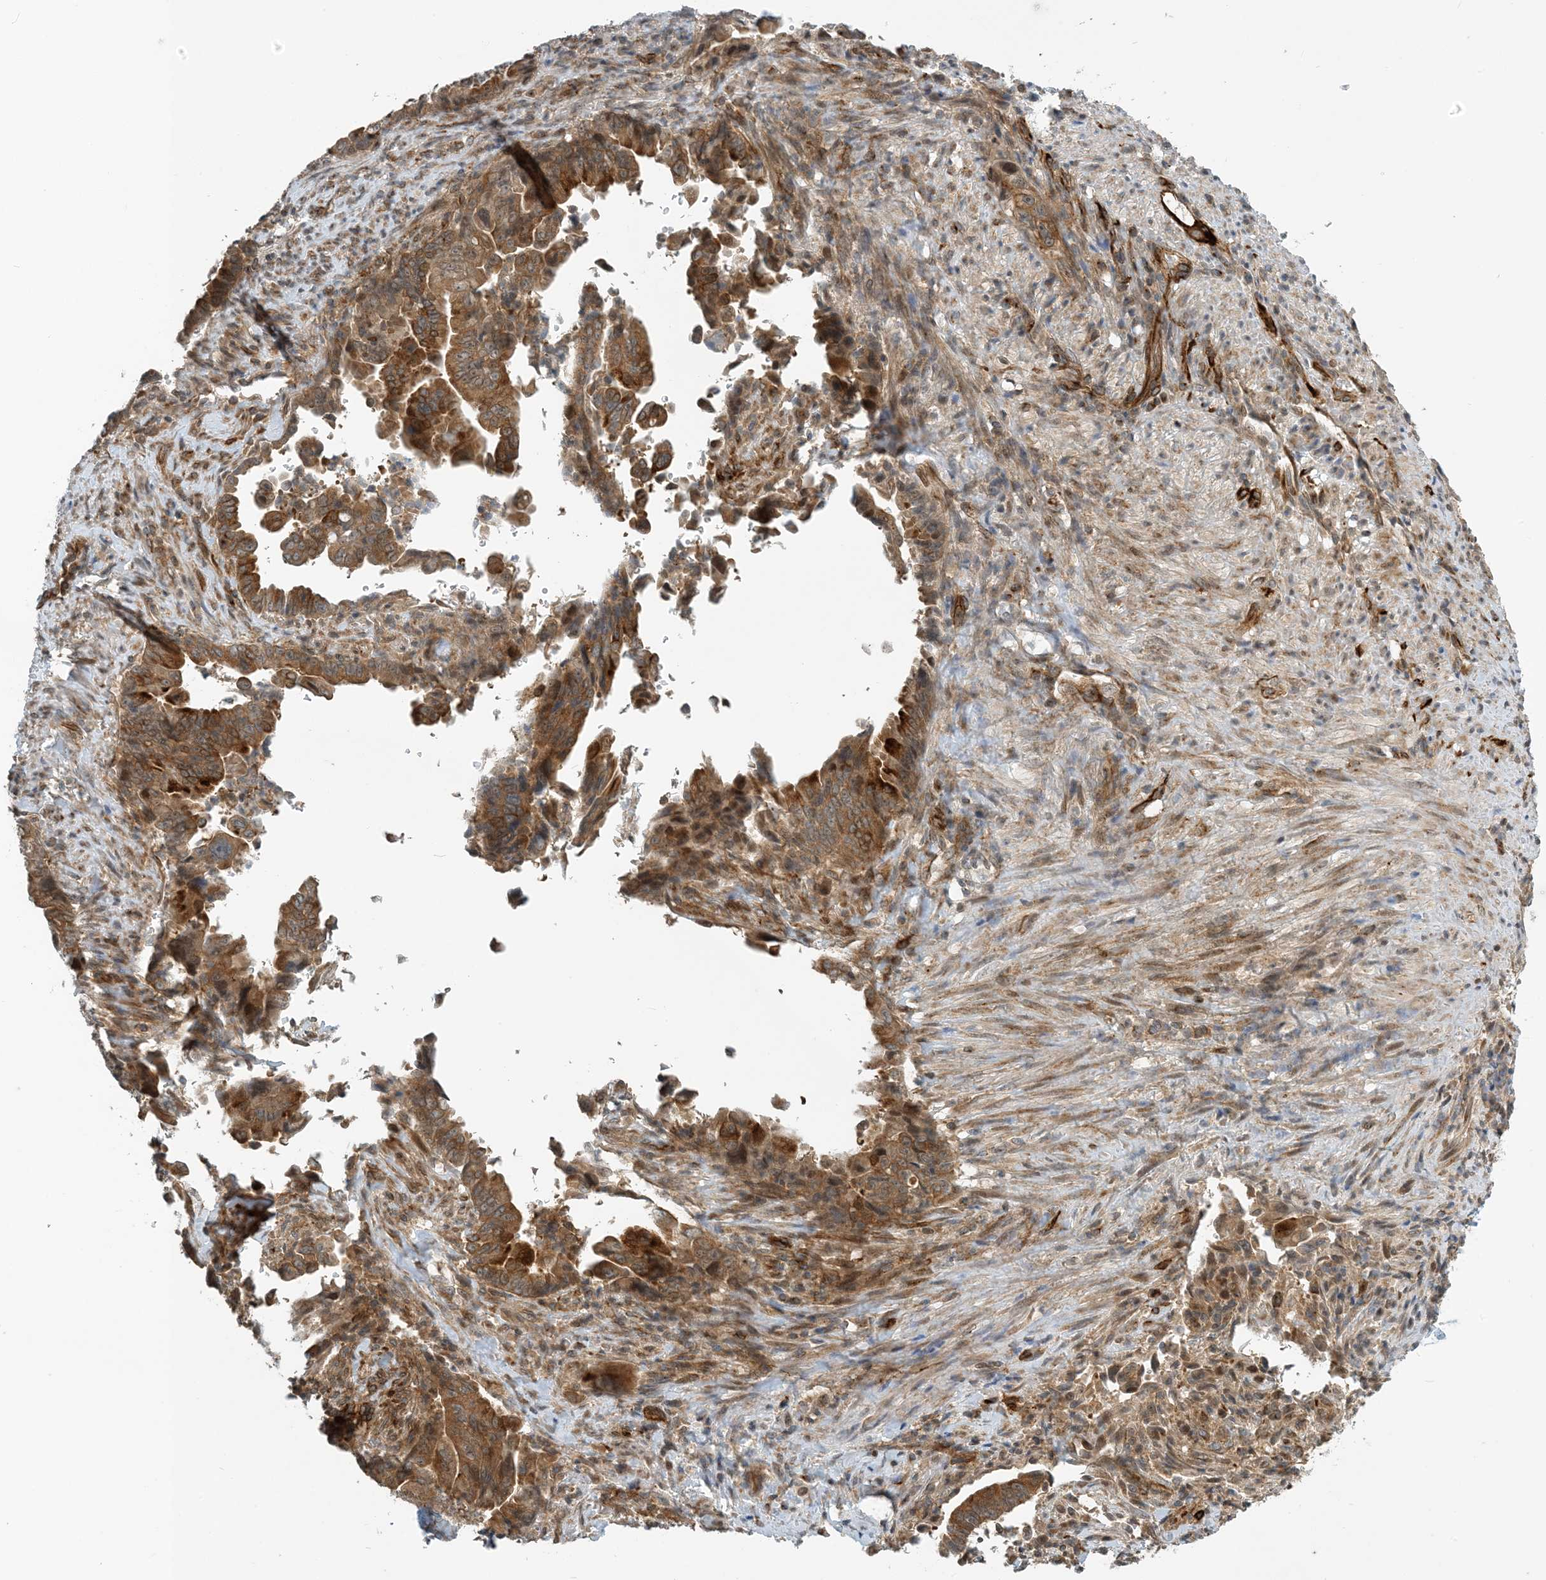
{"staining": {"intensity": "moderate", "quantity": ">75%", "location": "cytoplasmic/membranous"}, "tissue": "pancreatic cancer", "cell_type": "Tumor cells", "image_type": "cancer", "snomed": [{"axis": "morphology", "description": "Adenocarcinoma, NOS"}, {"axis": "topography", "description": "Pancreas"}], "caption": "The photomicrograph reveals a brown stain indicating the presence of a protein in the cytoplasmic/membranous of tumor cells in pancreatic cancer. (Brightfield microscopy of DAB IHC at high magnification).", "gene": "ZBTB3", "patient": {"sex": "male", "age": 70}}